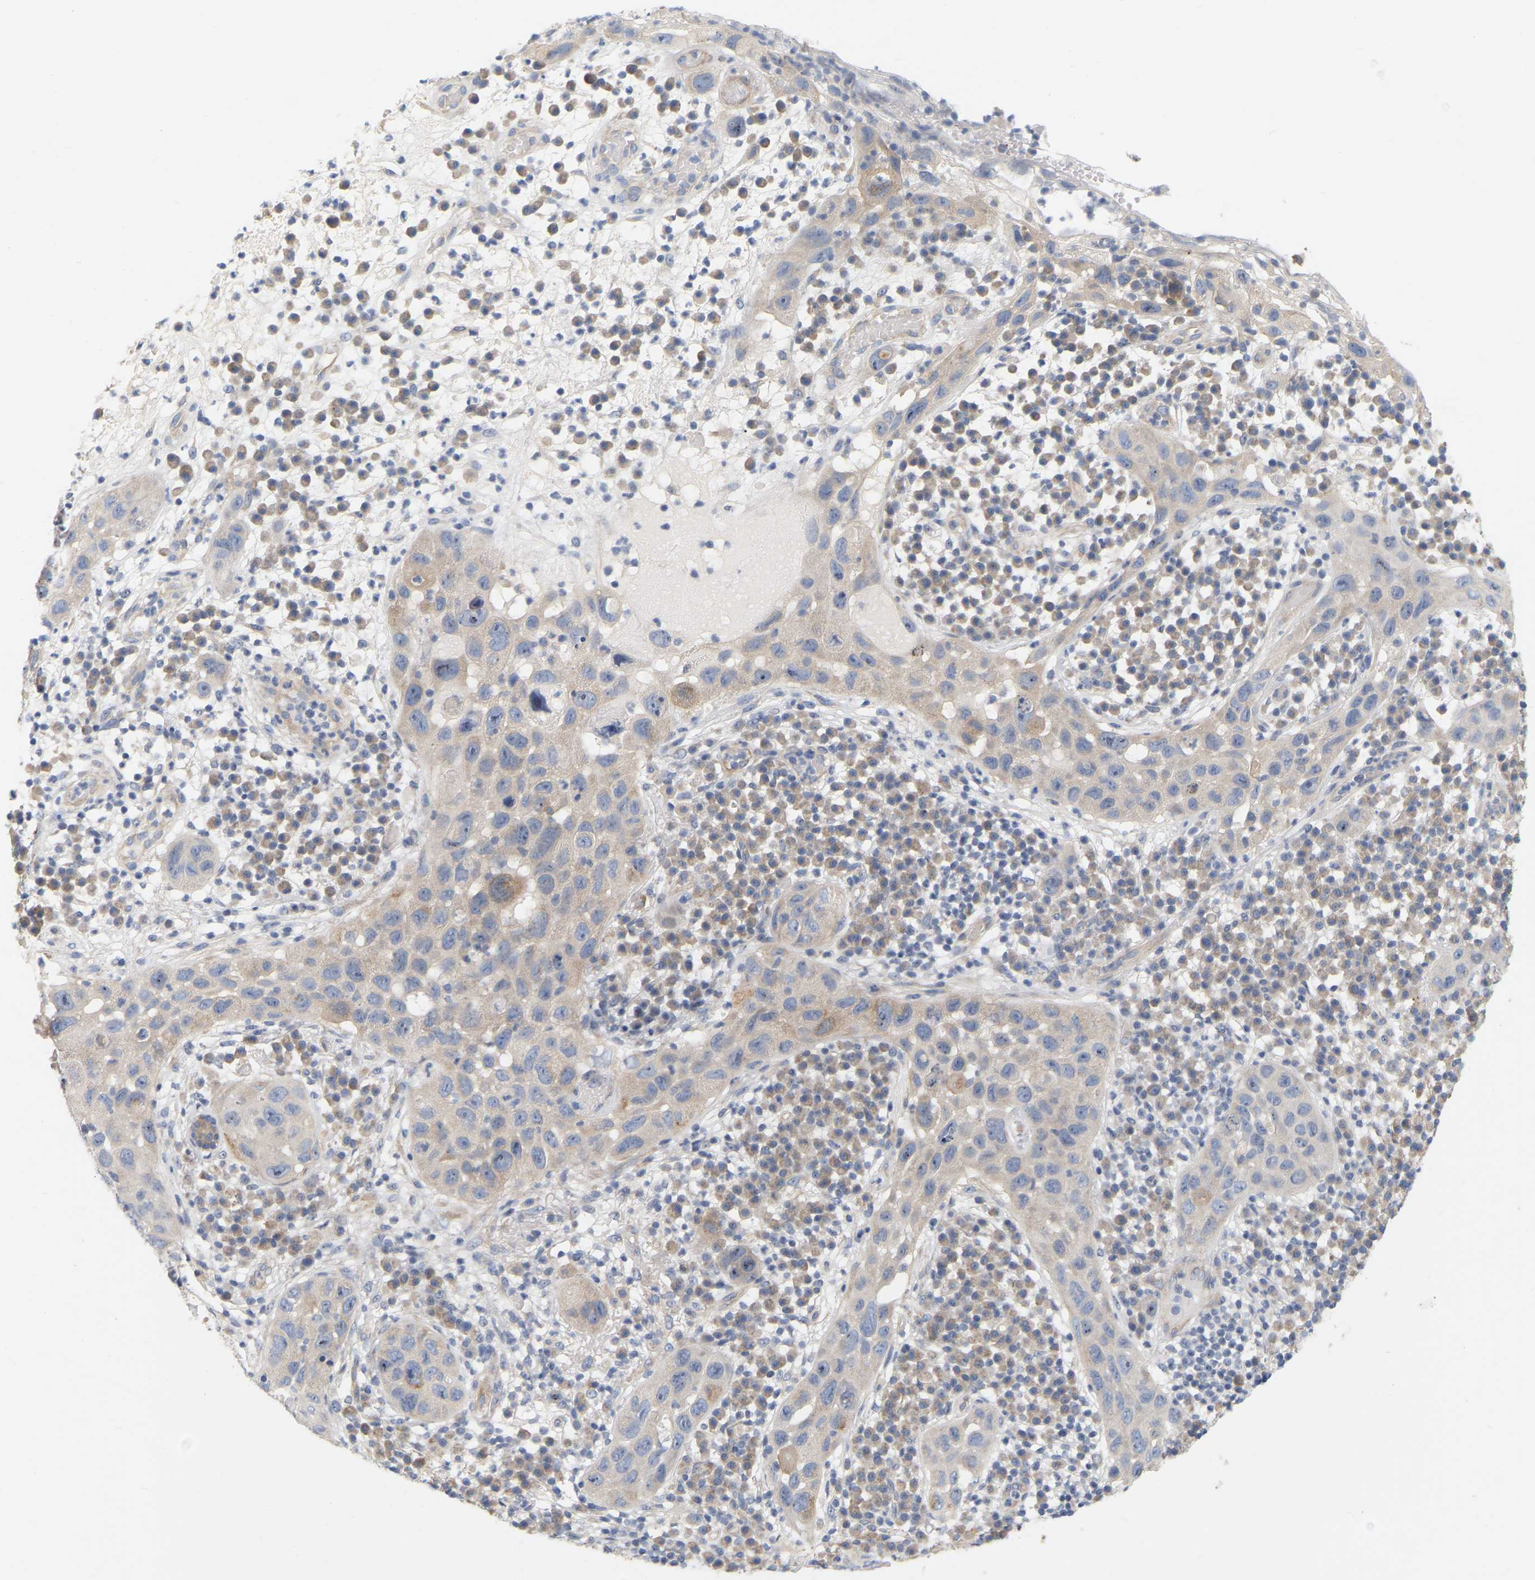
{"staining": {"intensity": "weak", "quantity": "25%-75%", "location": "cytoplasmic/membranous"}, "tissue": "skin cancer", "cell_type": "Tumor cells", "image_type": "cancer", "snomed": [{"axis": "morphology", "description": "Squamous cell carcinoma in situ, NOS"}, {"axis": "morphology", "description": "Squamous cell carcinoma, NOS"}, {"axis": "topography", "description": "Skin"}], "caption": "The micrograph displays a brown stain indicating the presence of a protein in the cytoplasmic/membranous of tumor cells in skin cancer.", "gene": "MINDY4", "patient": {"sex": "male", "age": 93}}